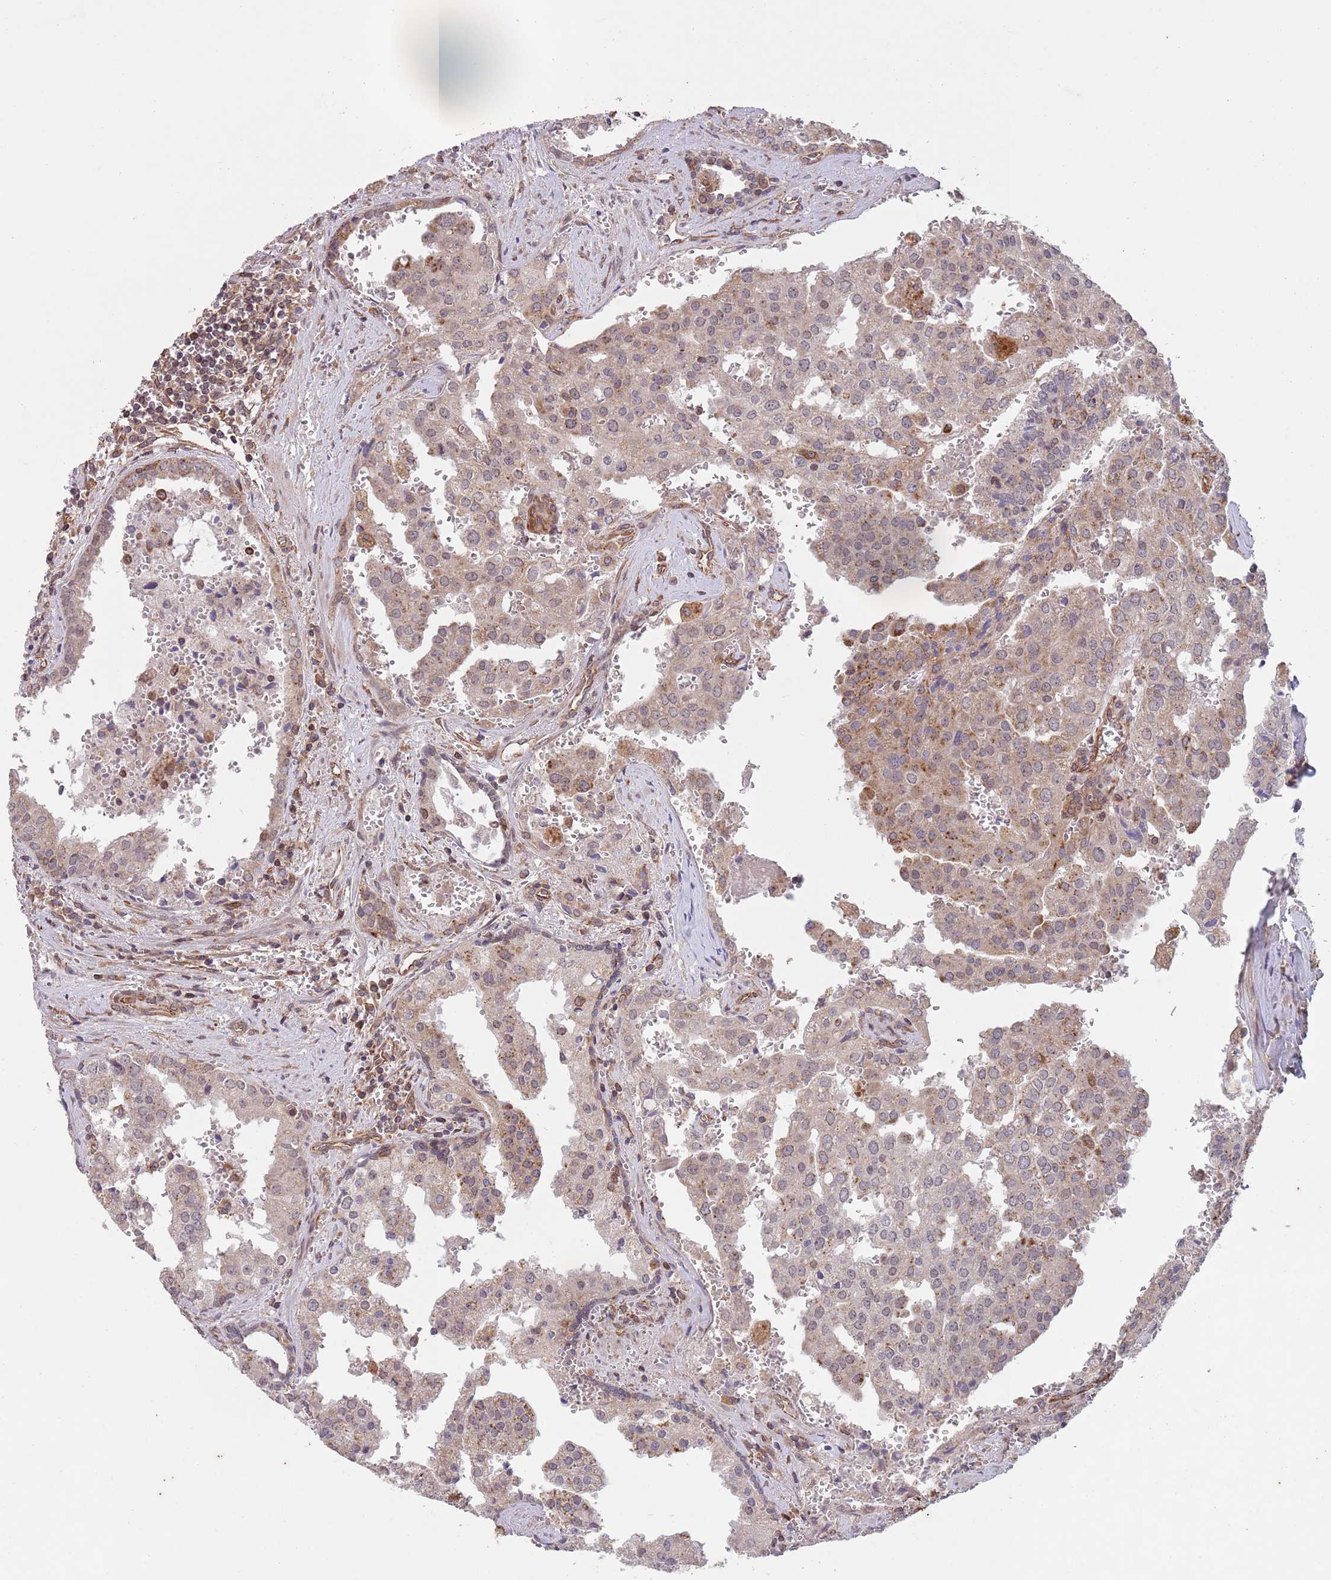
{"staining": {"intensity": "weak", "quantity": ">75%", "location": "cytoplasmic/membranous"}, "tissue": "prostate cancer", "cell_type": "Tumor cells", "image_type": "cancer", "snomed": [{"axis": "morphology", "description": "Adenocarcinoma, High grade"}, {"axis": "topography", "description": "Prostate"}], "caption": "Immunohistochemistry (DAB) staining of high-grade adenocarcinoma (prostate) exhibits weak cytoplasmic/membranous protein staining in about >75% of tumor cells. The staining was performed using DAB (3,3'-diaminobenzidine) to visualize the protein expression in brown, while the nuclei were stained in blue with hematoxylin (Magnification: 20x).", "gene": "CHD9", "patient": {"sex": "male", "age": 68}}